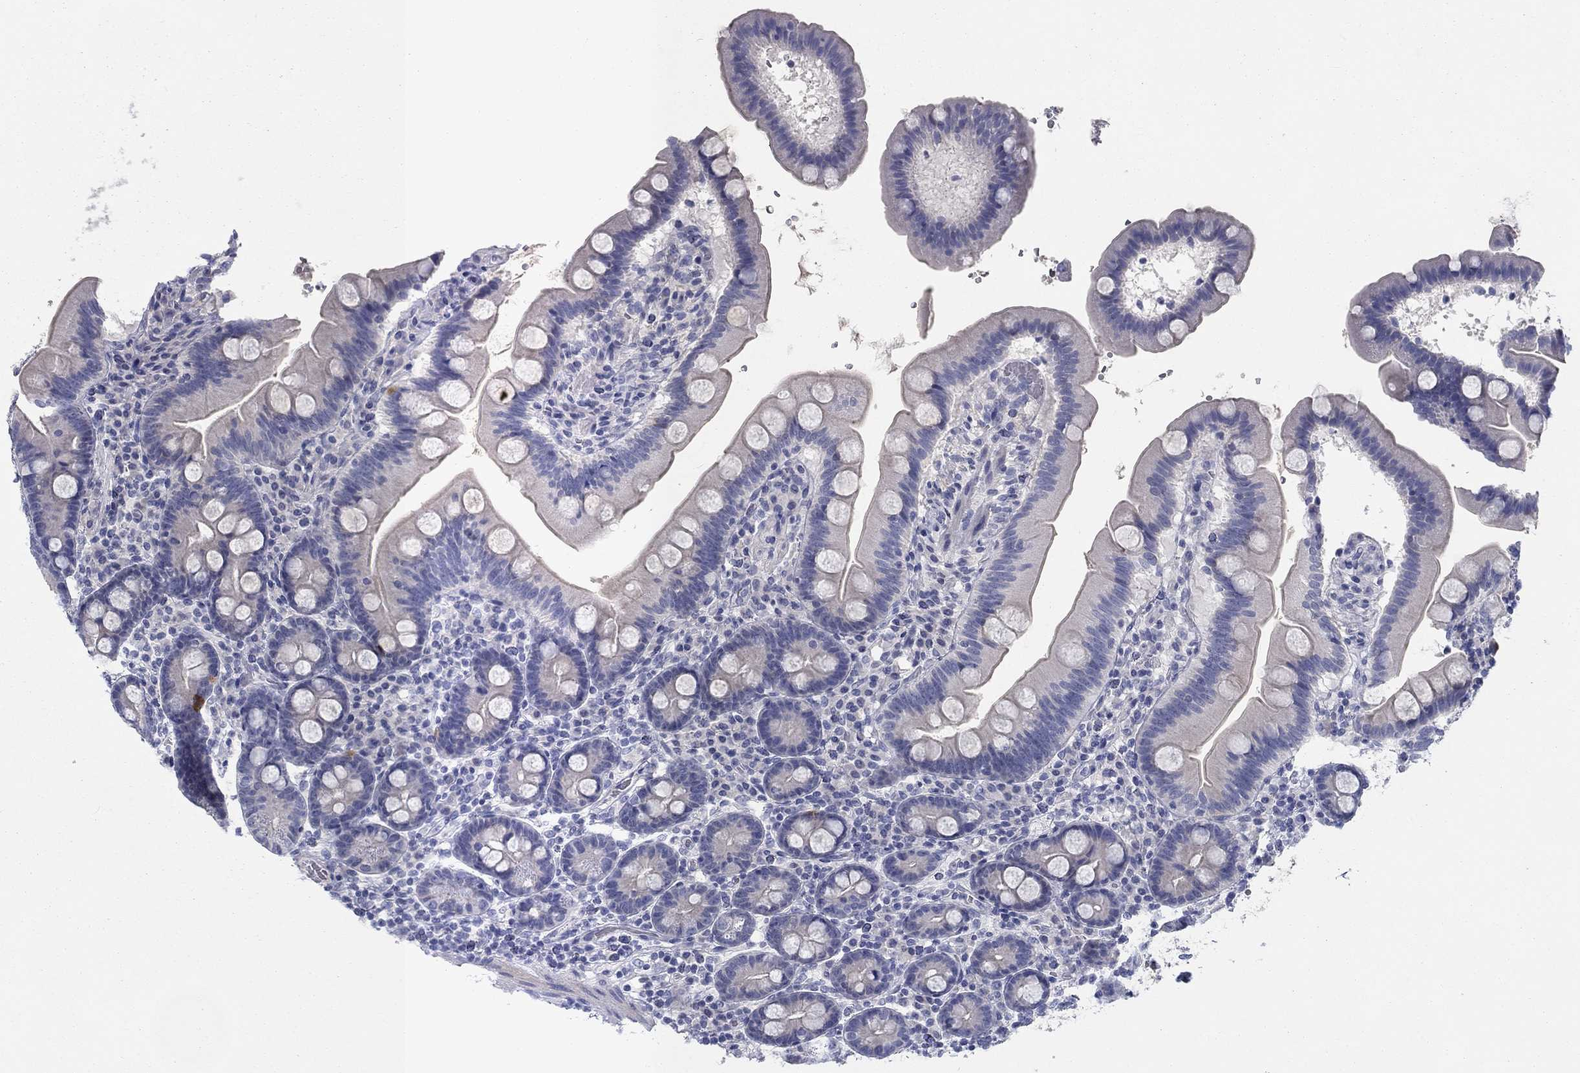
{"staining": {"intensity": "negative", "quantity": "none", "location": "none"}, "tissue": "duodenum", "cell_type": "Glandular cells", "image_type": "normal", "snomed": [{"axis": "morphology", "description": "Normal tissue, NOS"}, {"axis": "topography", "description": "Duodenum"}], "caption": "An immunohistochemistry (IHC) micrograph of unremarkable duodenum is shown. There is no staining in glandular cells of duodenum. (DAB (3,3'-diaminobenzidine) immunohistochemistry, high magnification).", "gene": "CALB1", "patient": {"sex": "male", "age": 59}}